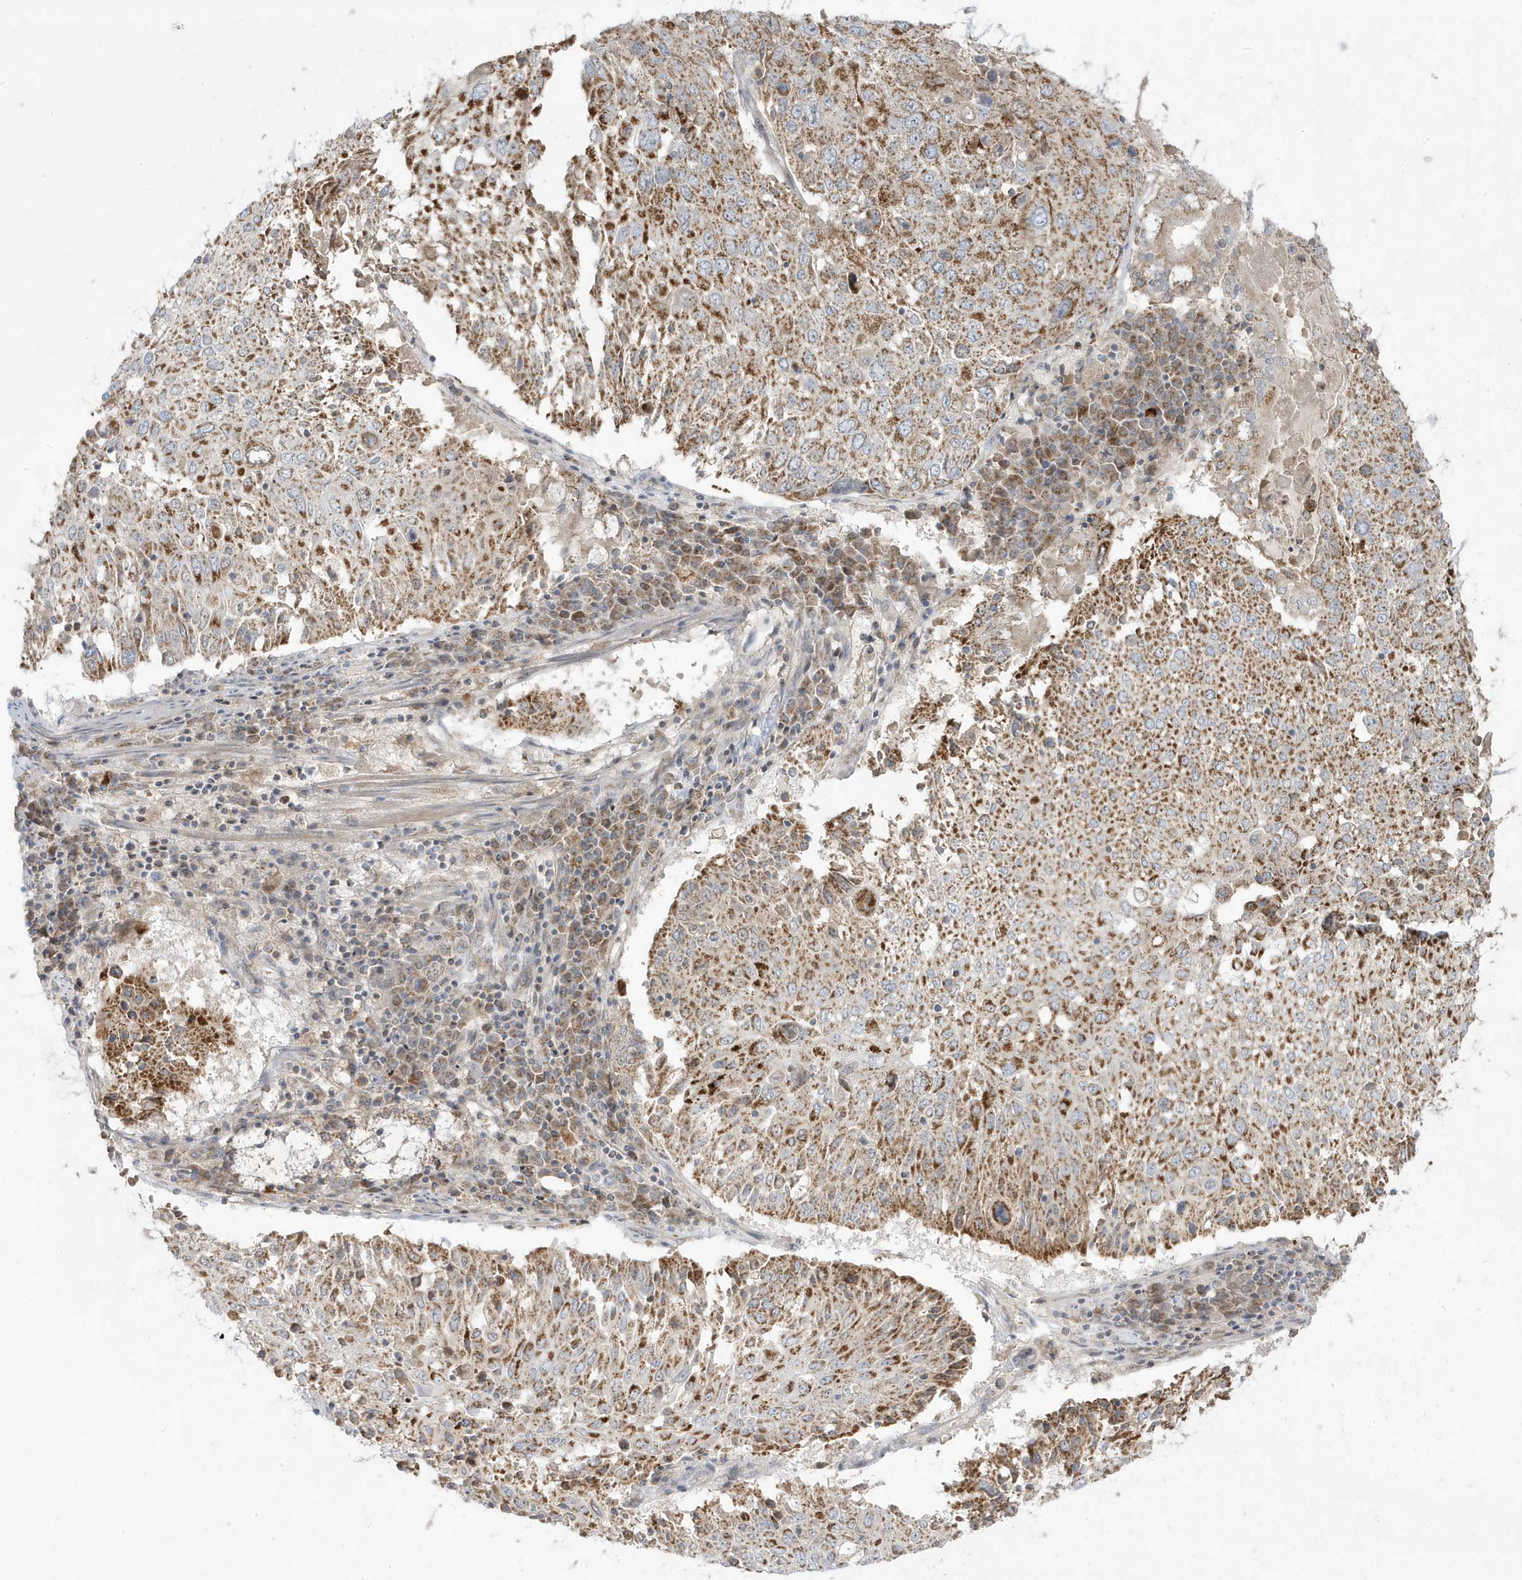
{"staining": {"intensity": "moderate", "quantity": ">75%", "location": "cytoplasmic/membranous"}, "tissue": "lung cancer", "cell_type": "Tumor cells", "image_type": "cancer", "snomed": [{"axis": "morphology", "description": "Squamous cell carcinoma, NOS"}, {"axis": "topography", "description": "Lung"}], "caption": "A histopathology image showing moderate cytoplasmic/membranous expression in about >75% of tumor cells in lung cancer, as visualized by brown immunohistochemical staining.", "gene": "ADAMTSL3", "patient": {"sex": "male", "age": 65}}